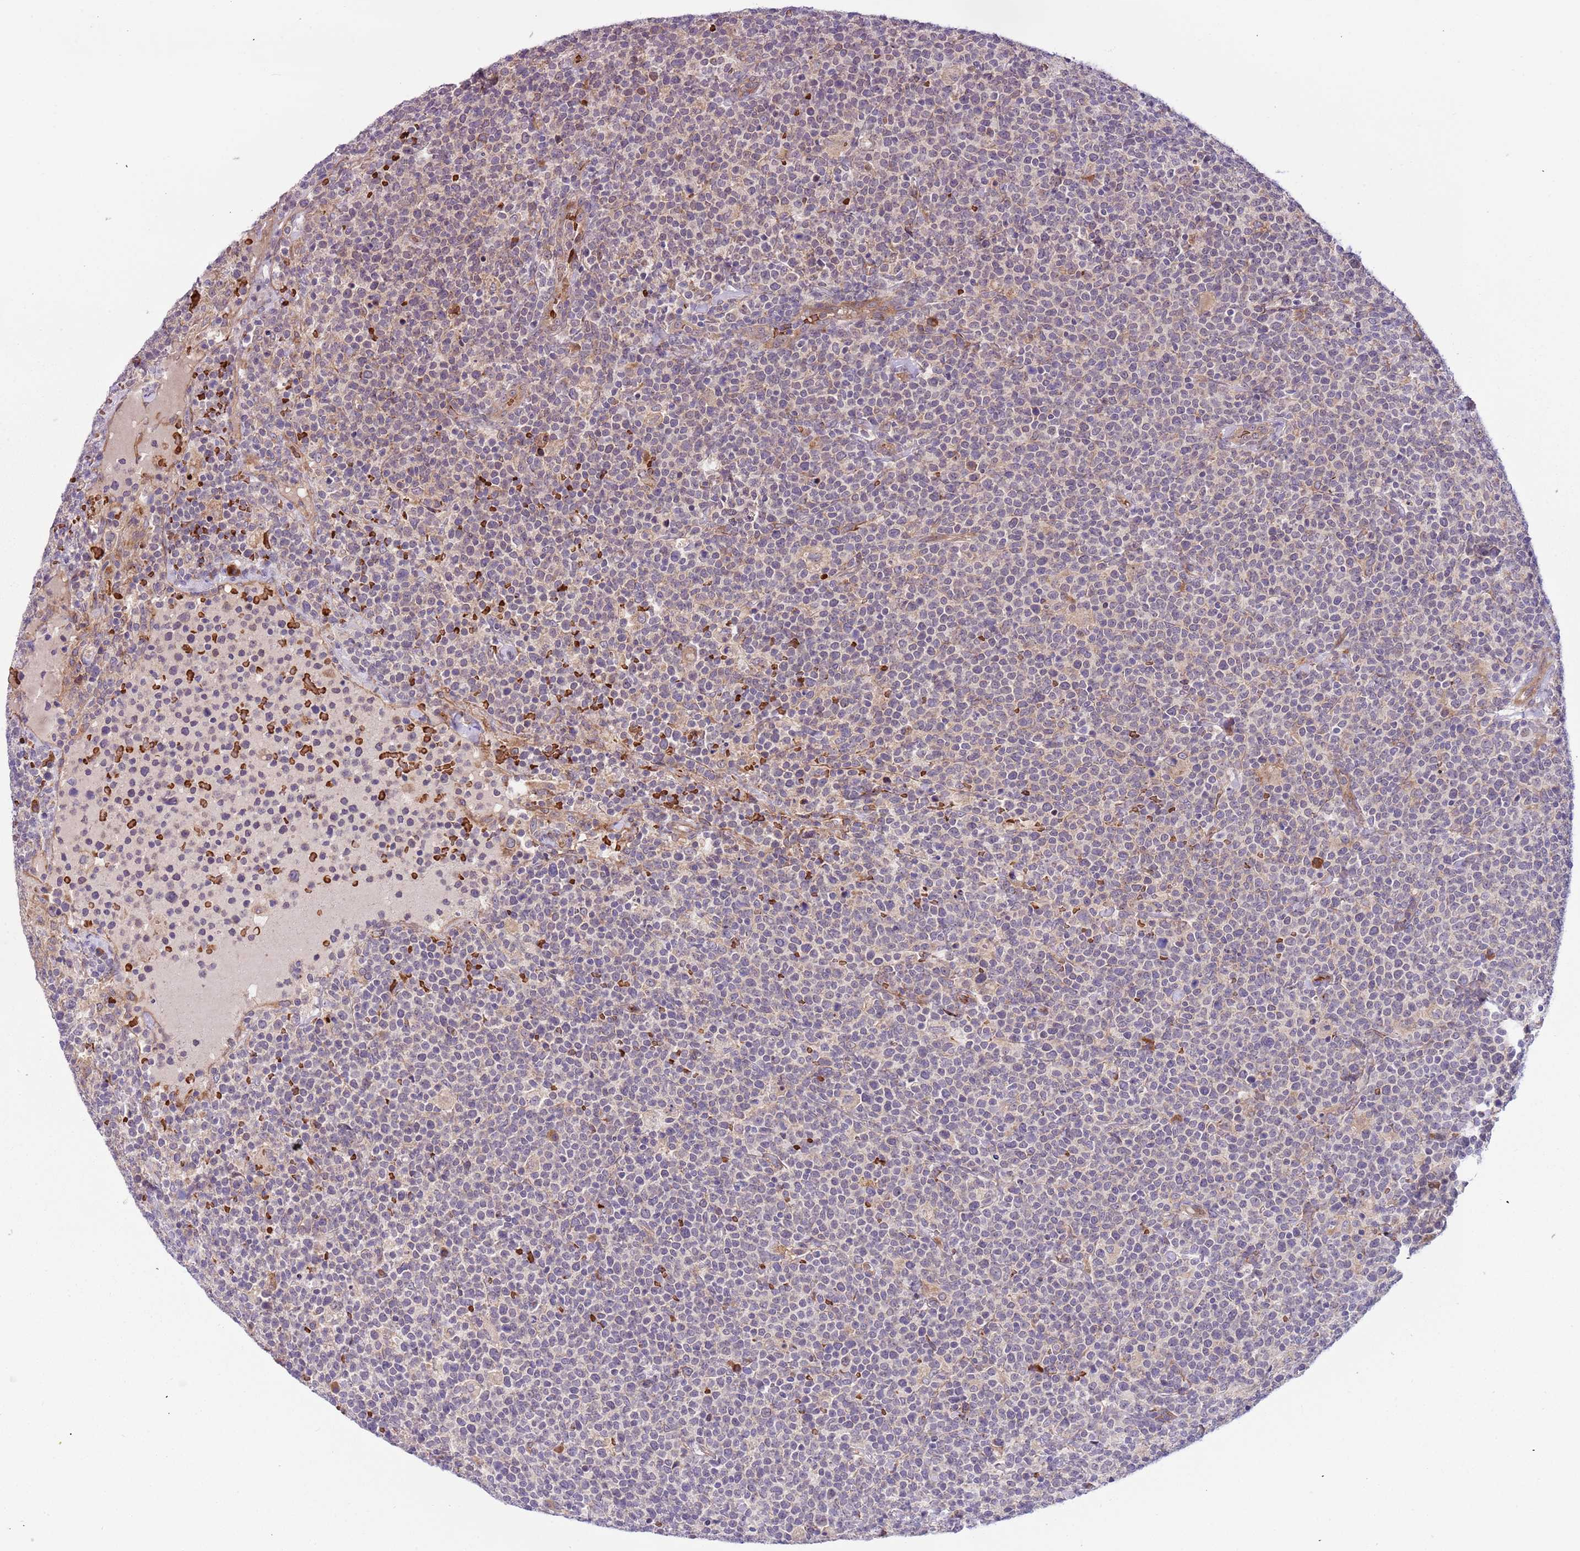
{"staining": {"intensity": "weak", "quantity": "<25%", "location": "cytoplasmic/membranous"}, "tissue": "lymphoma", "cell_type": "Tumor cells", "image_type": "cancer", "snomed": [{"axis": "morphology", "description": "Malignant lymphoma, non-Hodgkin's type, High grade"}, {"axis": "topography", "description": "Lymph node"}], "caption": "Tumor cells are negative for protein expression in human lymphoma. The staining was performed using DAB (3,3'-diaminobenzidine) to visualize the protein expression in brown, while the nuclei were stained in blue with hematoxylin (Magnification: 20x).", "gene": "VWCE", "patient": {"sex": "male", "age": 61}}